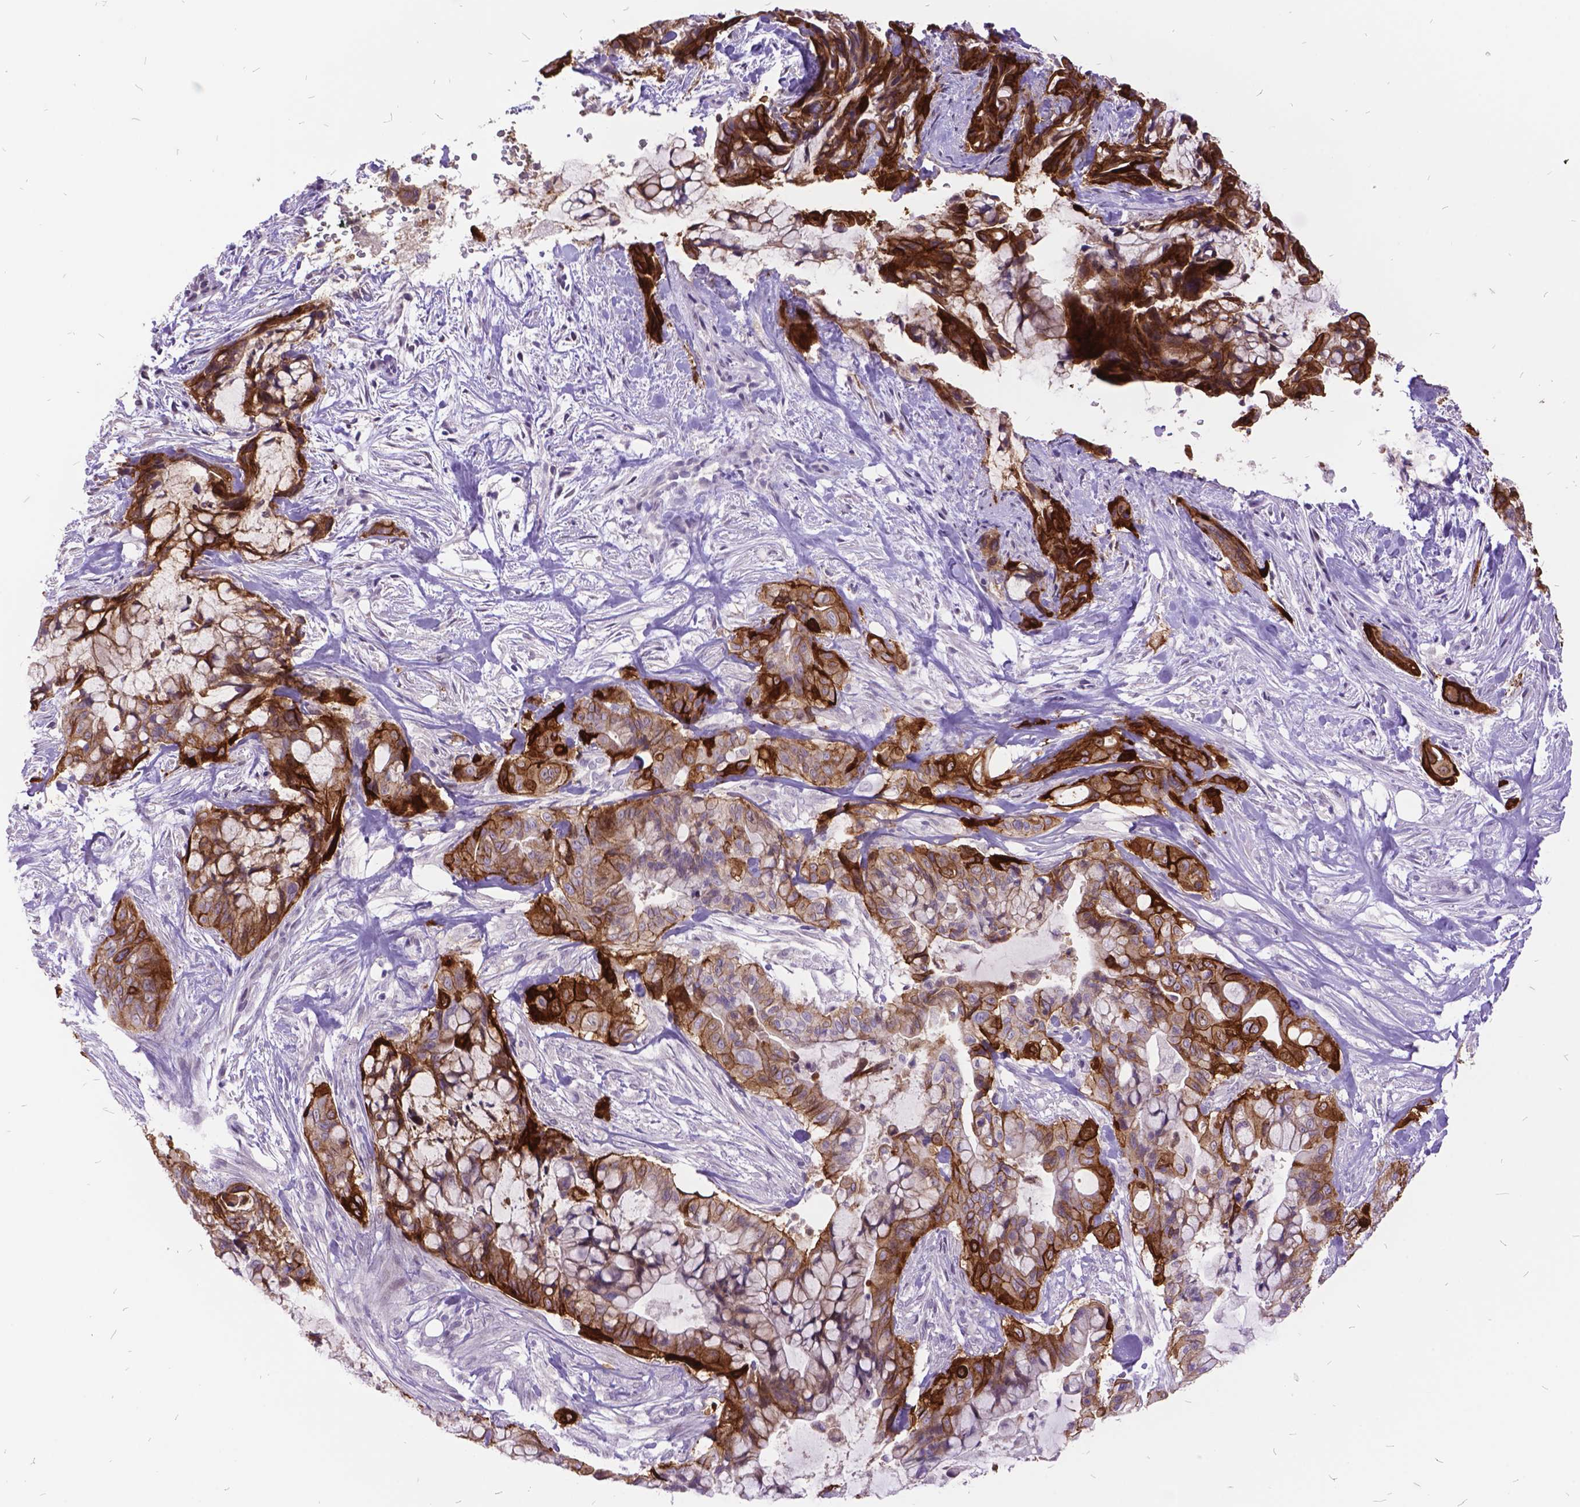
{"staining": {"intensity": "moderate", "quantity": ">75%", "location": "cytoplasmic/membranous"}, "tissue": "pancreatic cancer", "cell_type": "Tumor cells", "image_type": "cancer", "snomed": [{"axis": "morphology", "description": "Adenocarcinoma, NOS"}, {"axis": "topography", "description": "Pancreas"}], "caption": "A photomicrograph of human pancreatic cancer stained for a protein displays moderate cytoplasmic/membranous brown staining in tumor cells.", "gene": "ITGB6", "patient": {"sex": "male", "age": 71}}